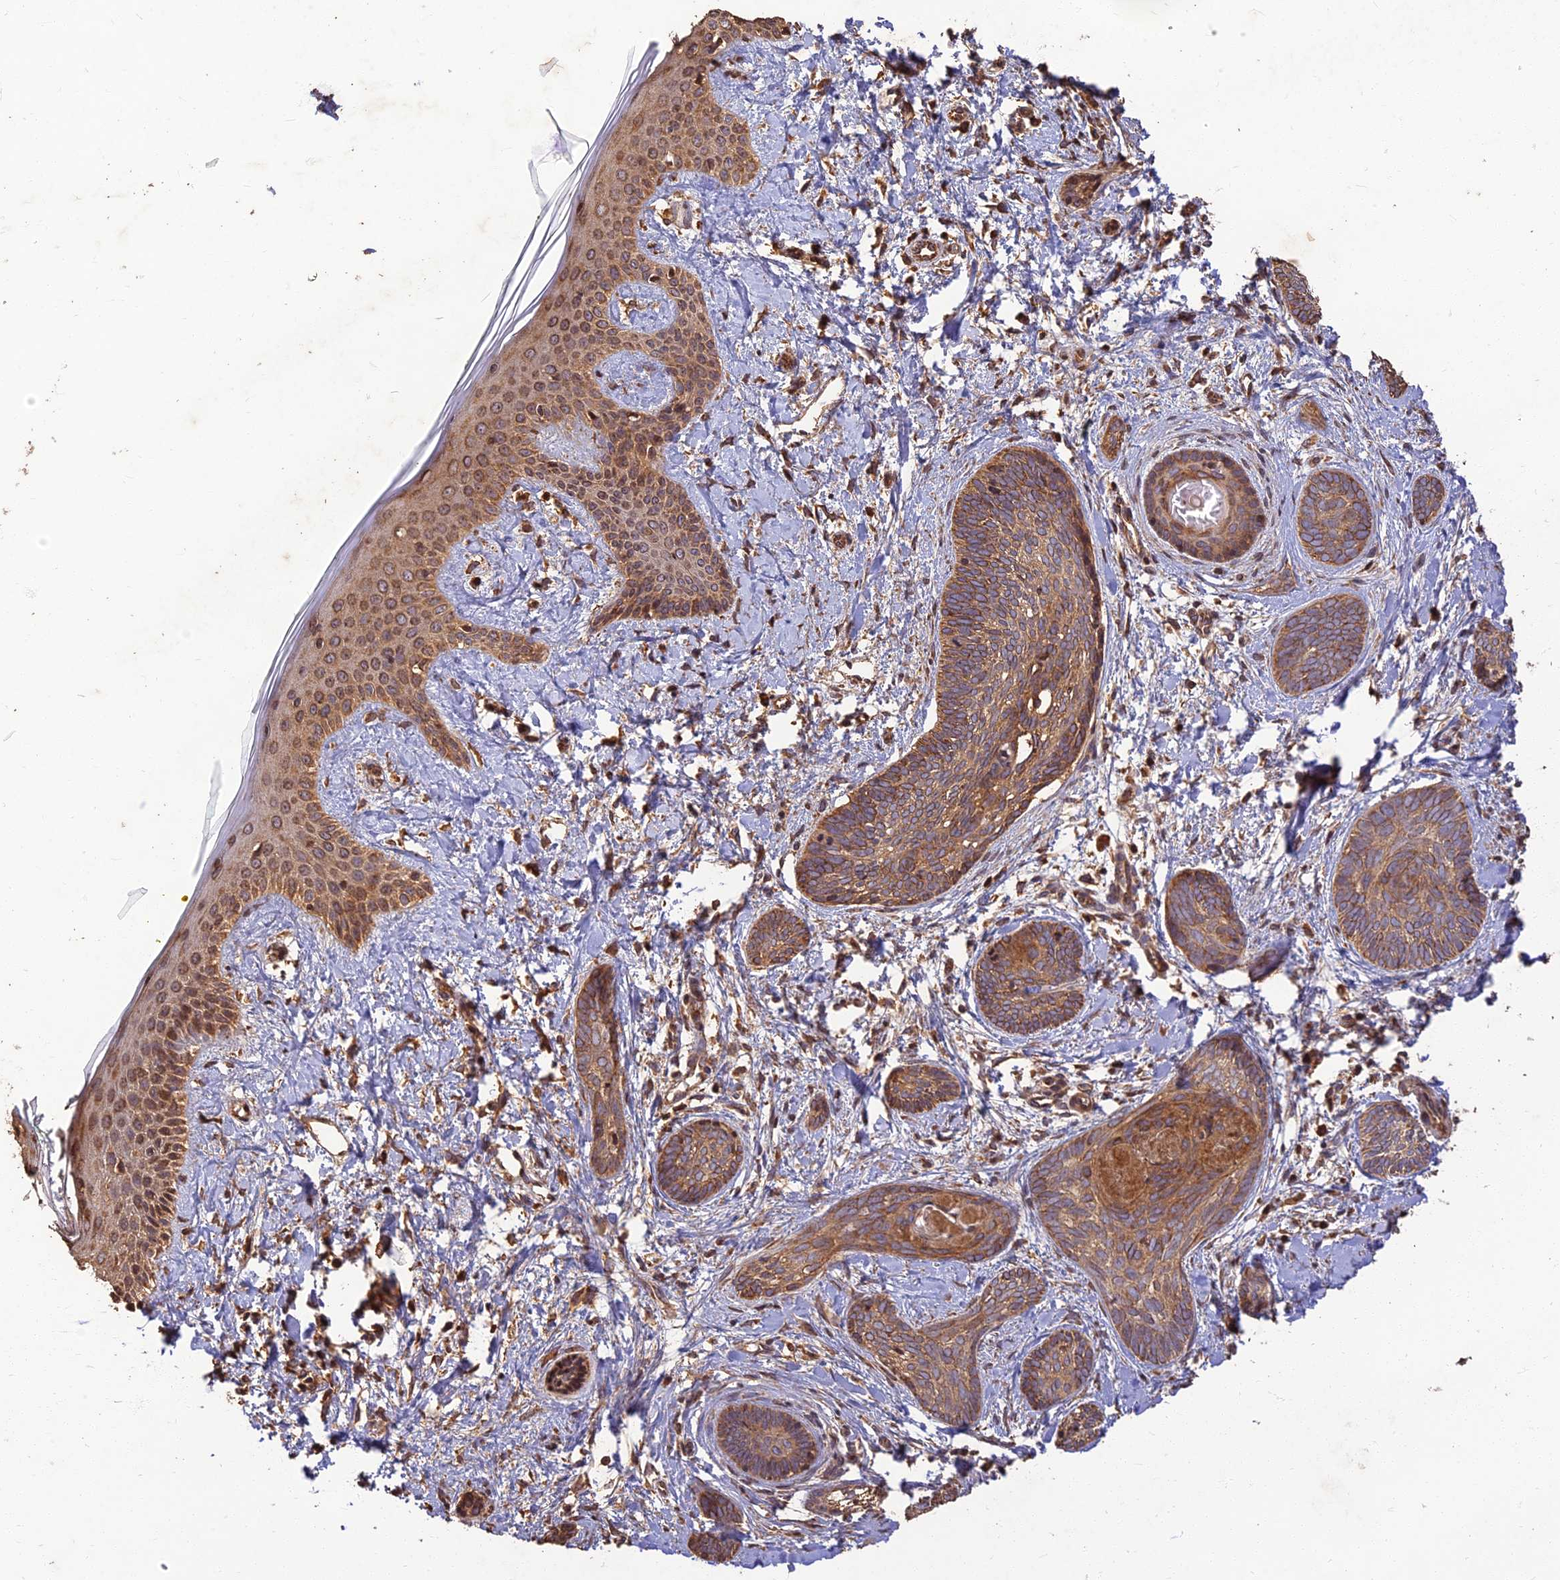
{"staining": {"intensity": "moderate", "quantity": ">75%", "location": "cytoplasmic/membranous"}, "tissue": "skin cancer", "cell_type": "Tumor cells", "image_type": "cancer", "snomed": [{"axis": "morphology", "description": "Basal cell carcinoma"}, {"axis": "topography", "description": "Skin"}], "caption": "Skin basal cell carcinoma was stained to show a protein in brown. There is medium levels of moderate cytoplasmic/membranous expression in approximately >75% of tumor cells.", "gene": "CORO1C", "patient": {"sex": "female", "age": 81}}